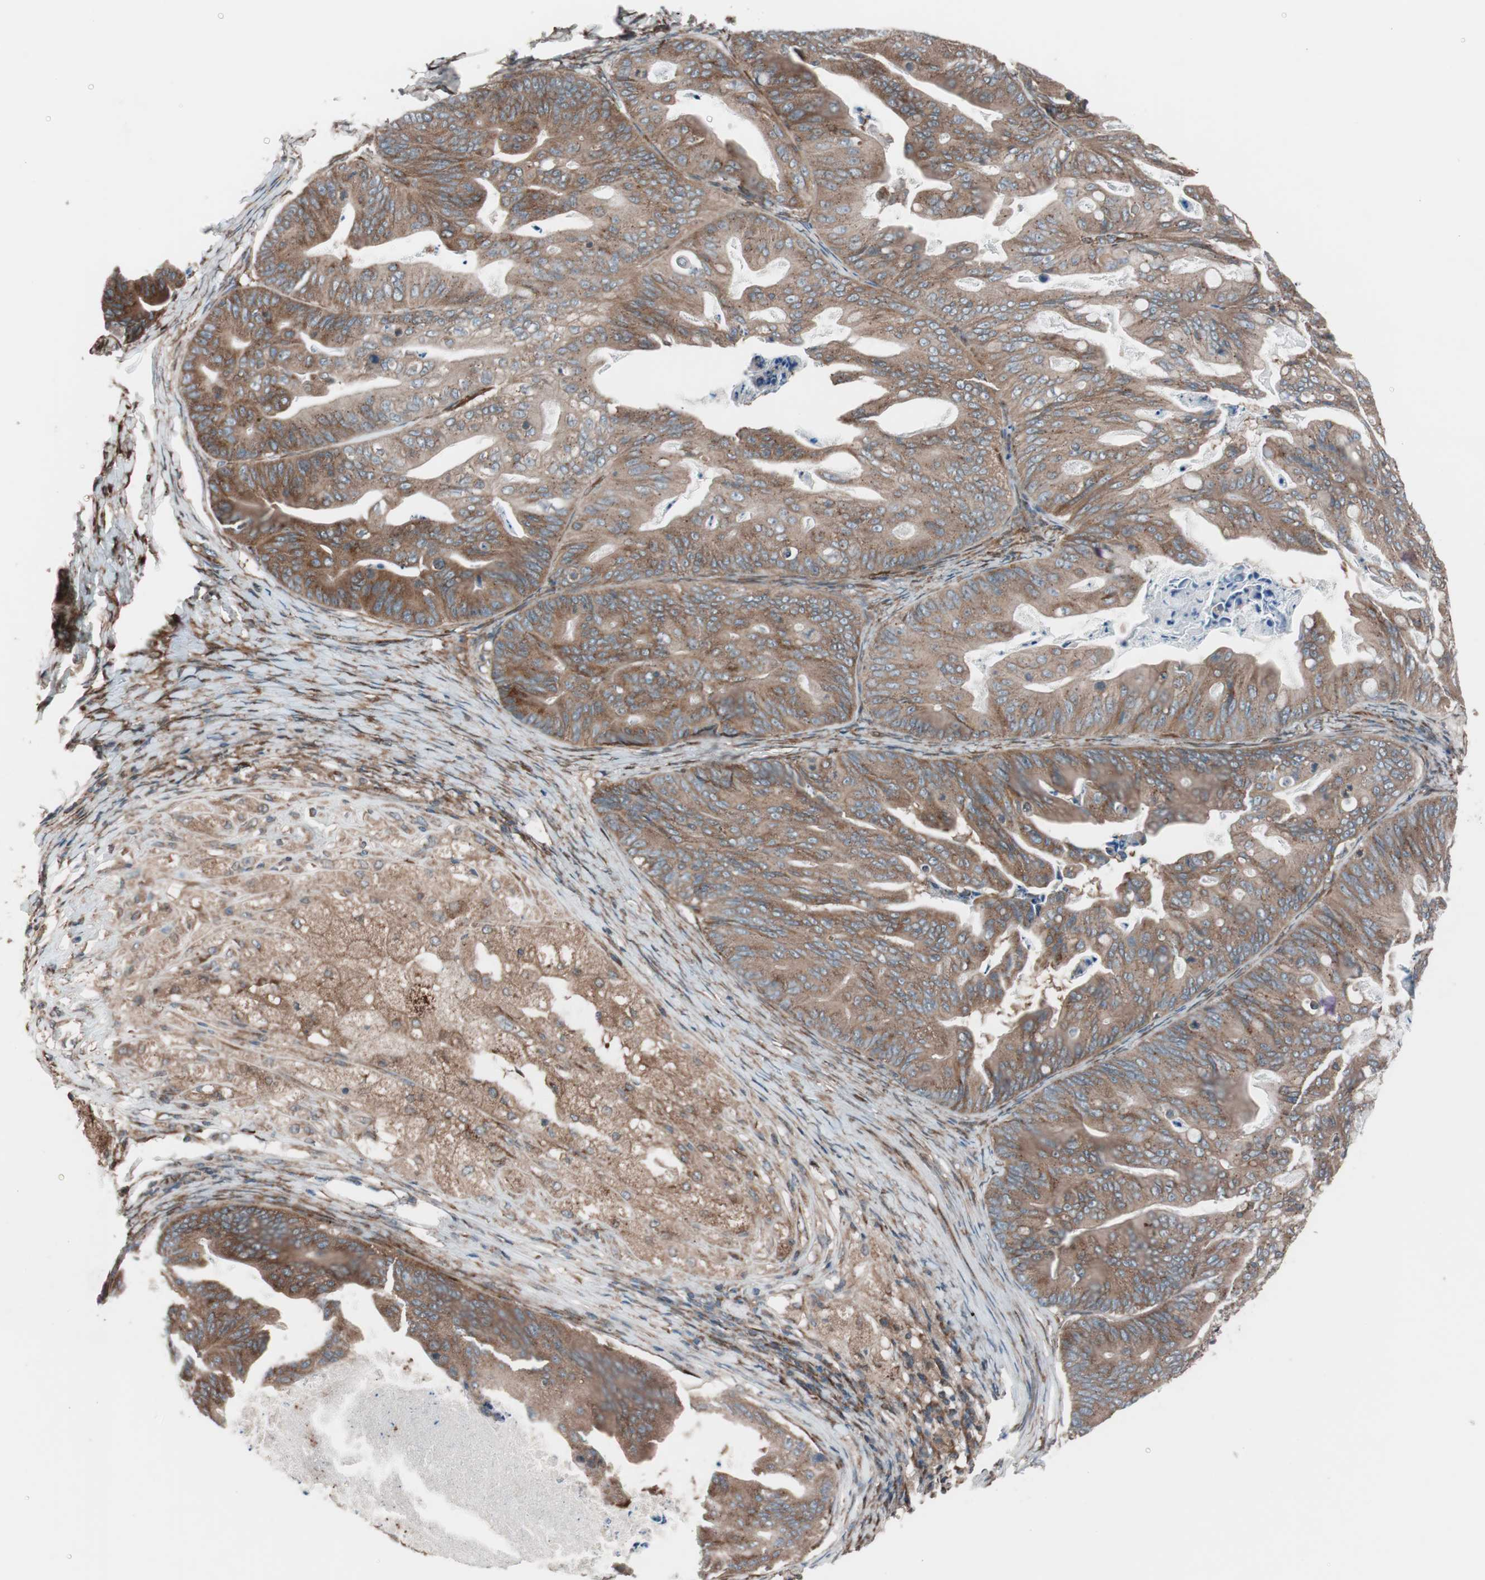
{"staining": {"intensity": "moderate", "quantity": ">75%", "location": "cytoplasmic/membranous"}, "tissue": "ovarian cancer", "cell_type": "Tumor cells", "image_type": "cancer", "snomed": [{"axis": "morphology", "description": "Cystadenocarcinoma, mucinous, NOS"}, {"axis": "topography", "description": "Ovary"}], "caption": "Ovarian cancer tissue exhibits moderate cytoplasmic/membranous expression in approximately >75% of tumor cells, visualized by immunohistochemistry.", "gene": "SEC31A", "patient": {"sex": "female", "age": 36}}